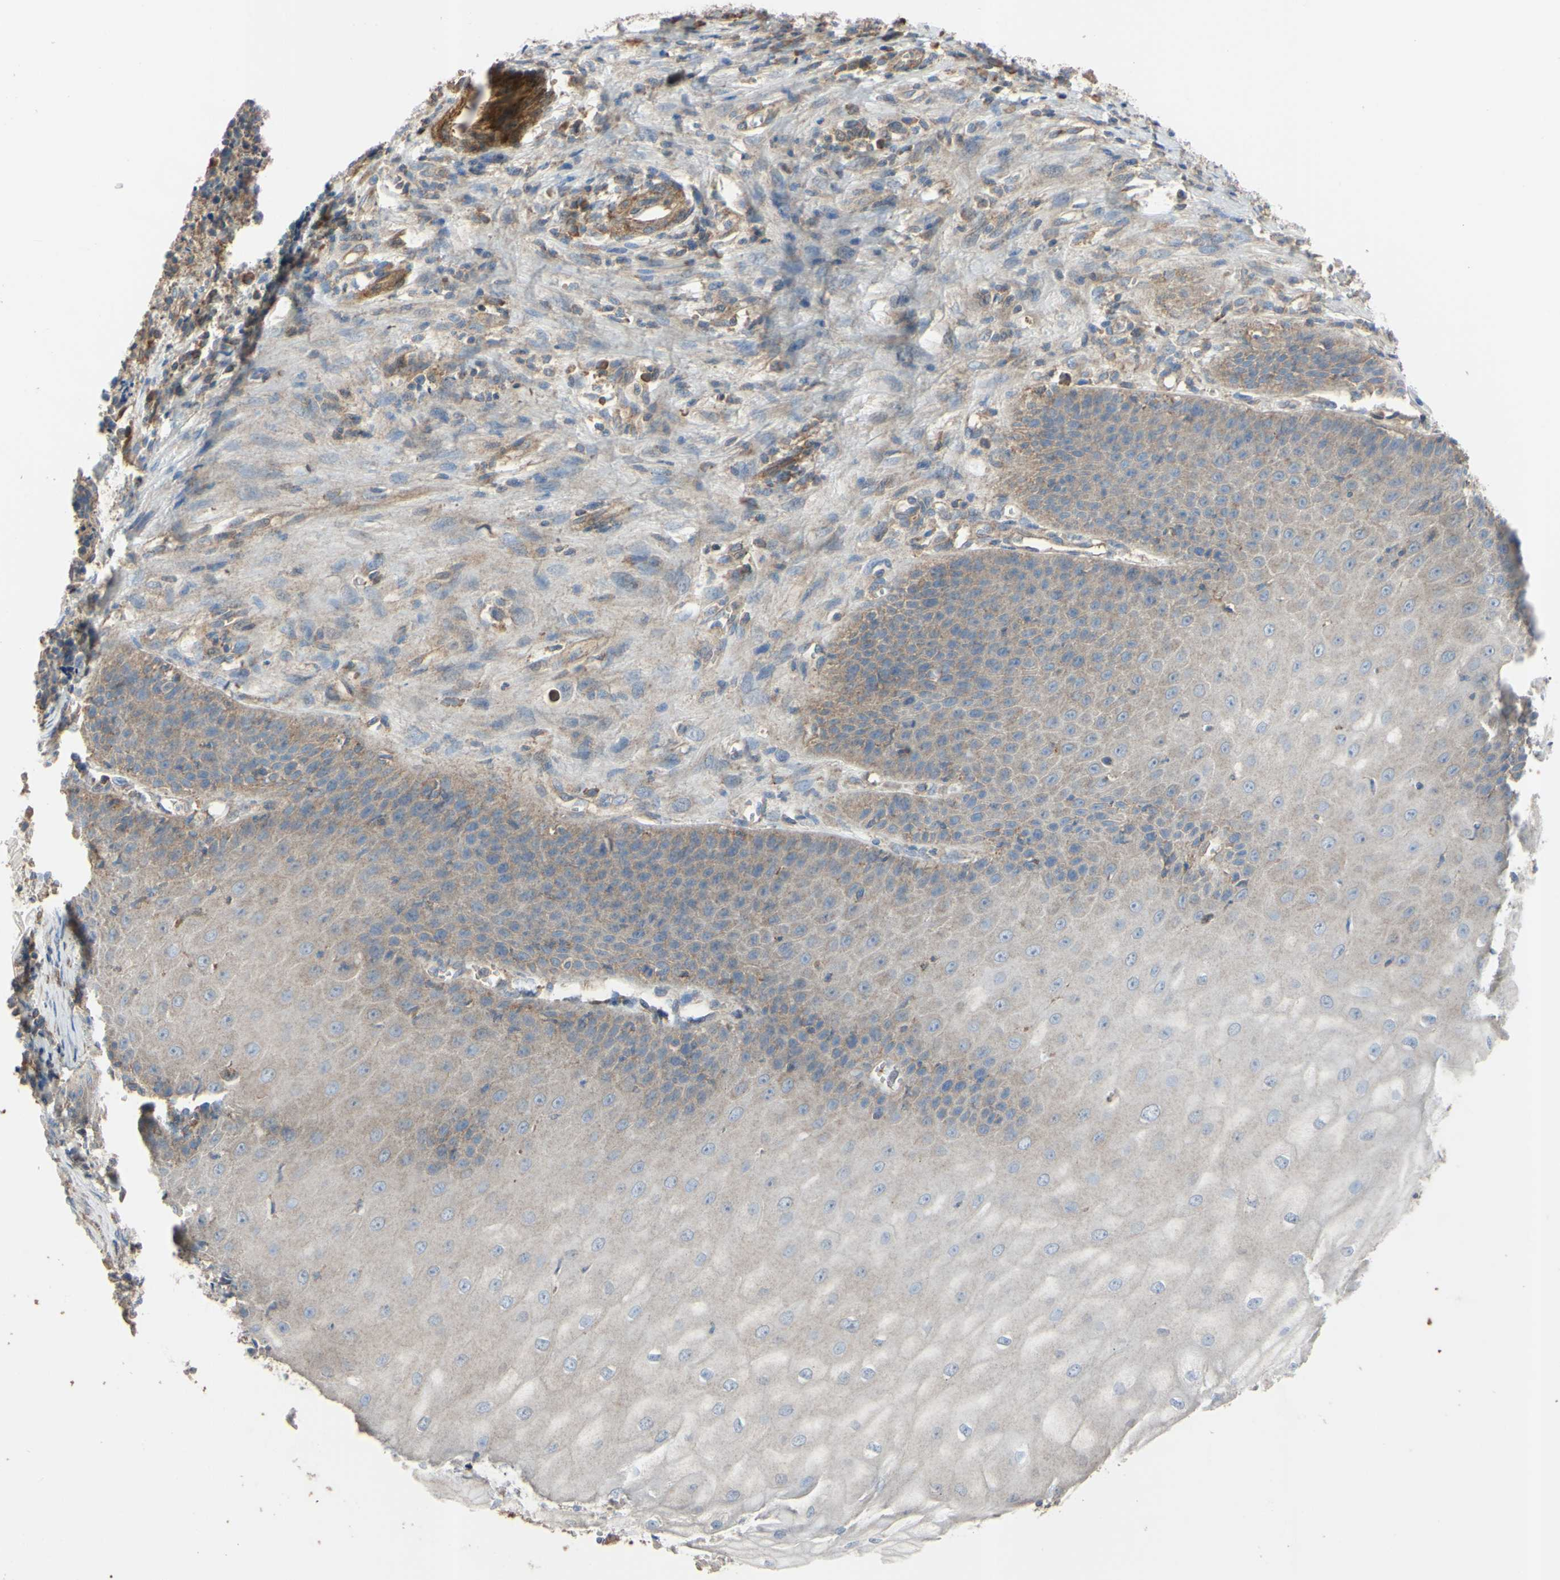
{"staining": {"intensity": "weak", "quantity": "25%-75%", "location": "cytoplasmic/membranous"}, "tissue": "cervical cancer", "cell_type": "Tumor cells", "image_type": "cancer", "snomed": [{"axis": "morphology", "description": "Squamous cell carcinoma, NOS"}, {"axis": "topography", "description": "Cervix"}], "caption": "This is a photomicrograph of immunohistochemistry (IHC) staining of squamous cell carcinoma (cervical), which shows weak positivity in the cytoplasmic/membranous of tumor cells.", "gene": "BECN1", "patient": {"sex": "female", "age": 35}}